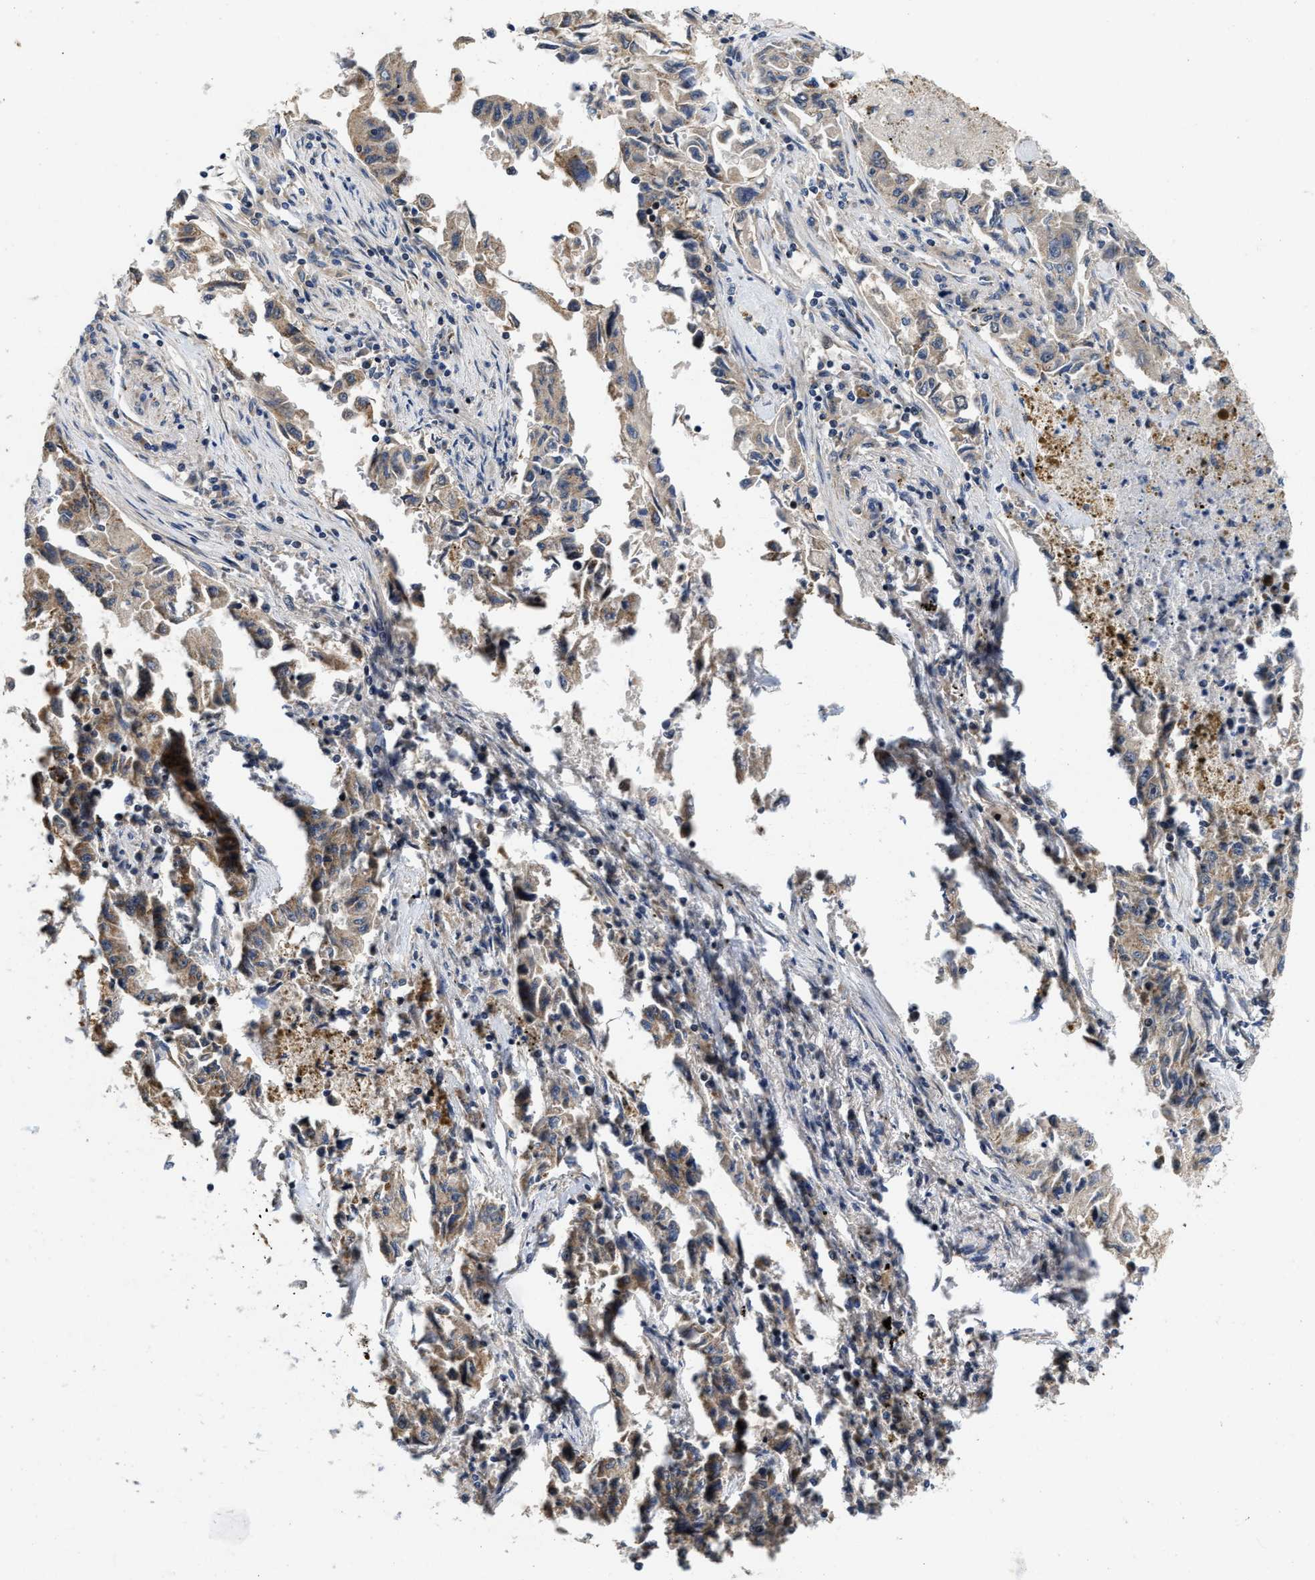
{"staining": {"intensity": "moderate", "quantity": "25%-75%", "location": "cytoplasmic/membranous"}, "tissue": "lung cancer", "cell_type": "Tumor cells", "image_type": "cancer", "snomed": [{"axis": "morphology", "description": "Adenocarcinoma, NOS"}, {"axis": "topography", "description": "Lung"}], "caption": "Lung cancer was stained to show a protein in brown. There is medium levels of moderate cytoplasmic/membranous expression in about 25%-75% of tumor cells.", "gene": "SCYL2", "patient": {"sex": "female", "age": 51}}